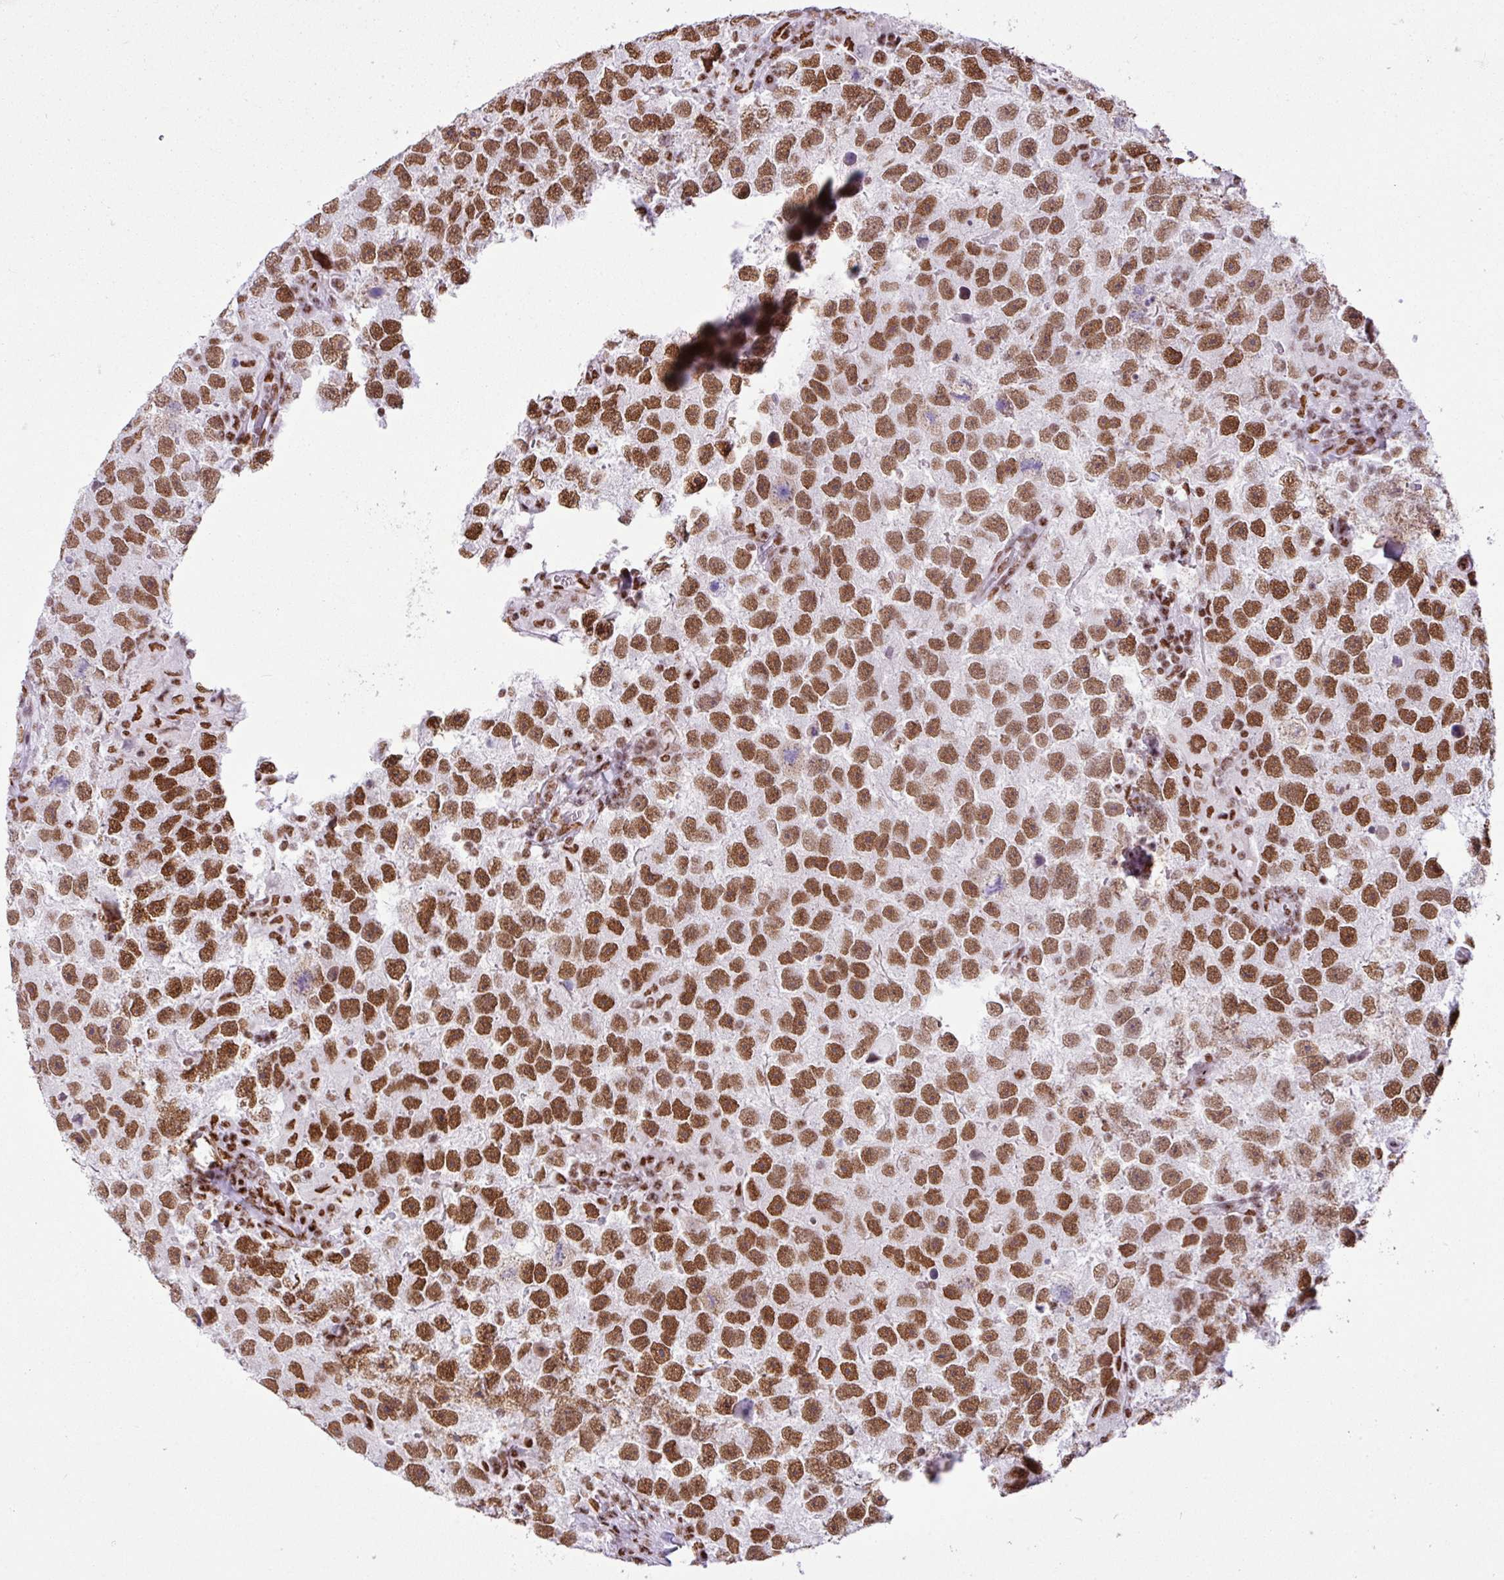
{"staining": {"intensity": "moderate", "quantity": ">75%", "location": "nuclear"}, "tissue": "testis cancer", "cell_type": "Tumor cells", "image_type": "cancer", "snomed": [{"axis": "morphology", "description": "Seminoma, NOS"}, {"axis": "topography", "description": "Testis"}], "caption": "Moderate nuclear protein staining is present in approximately >75% of tumor cells in testis cancer.", "gene": "RARG", "patient": {"sex": "male", "age": 26}}